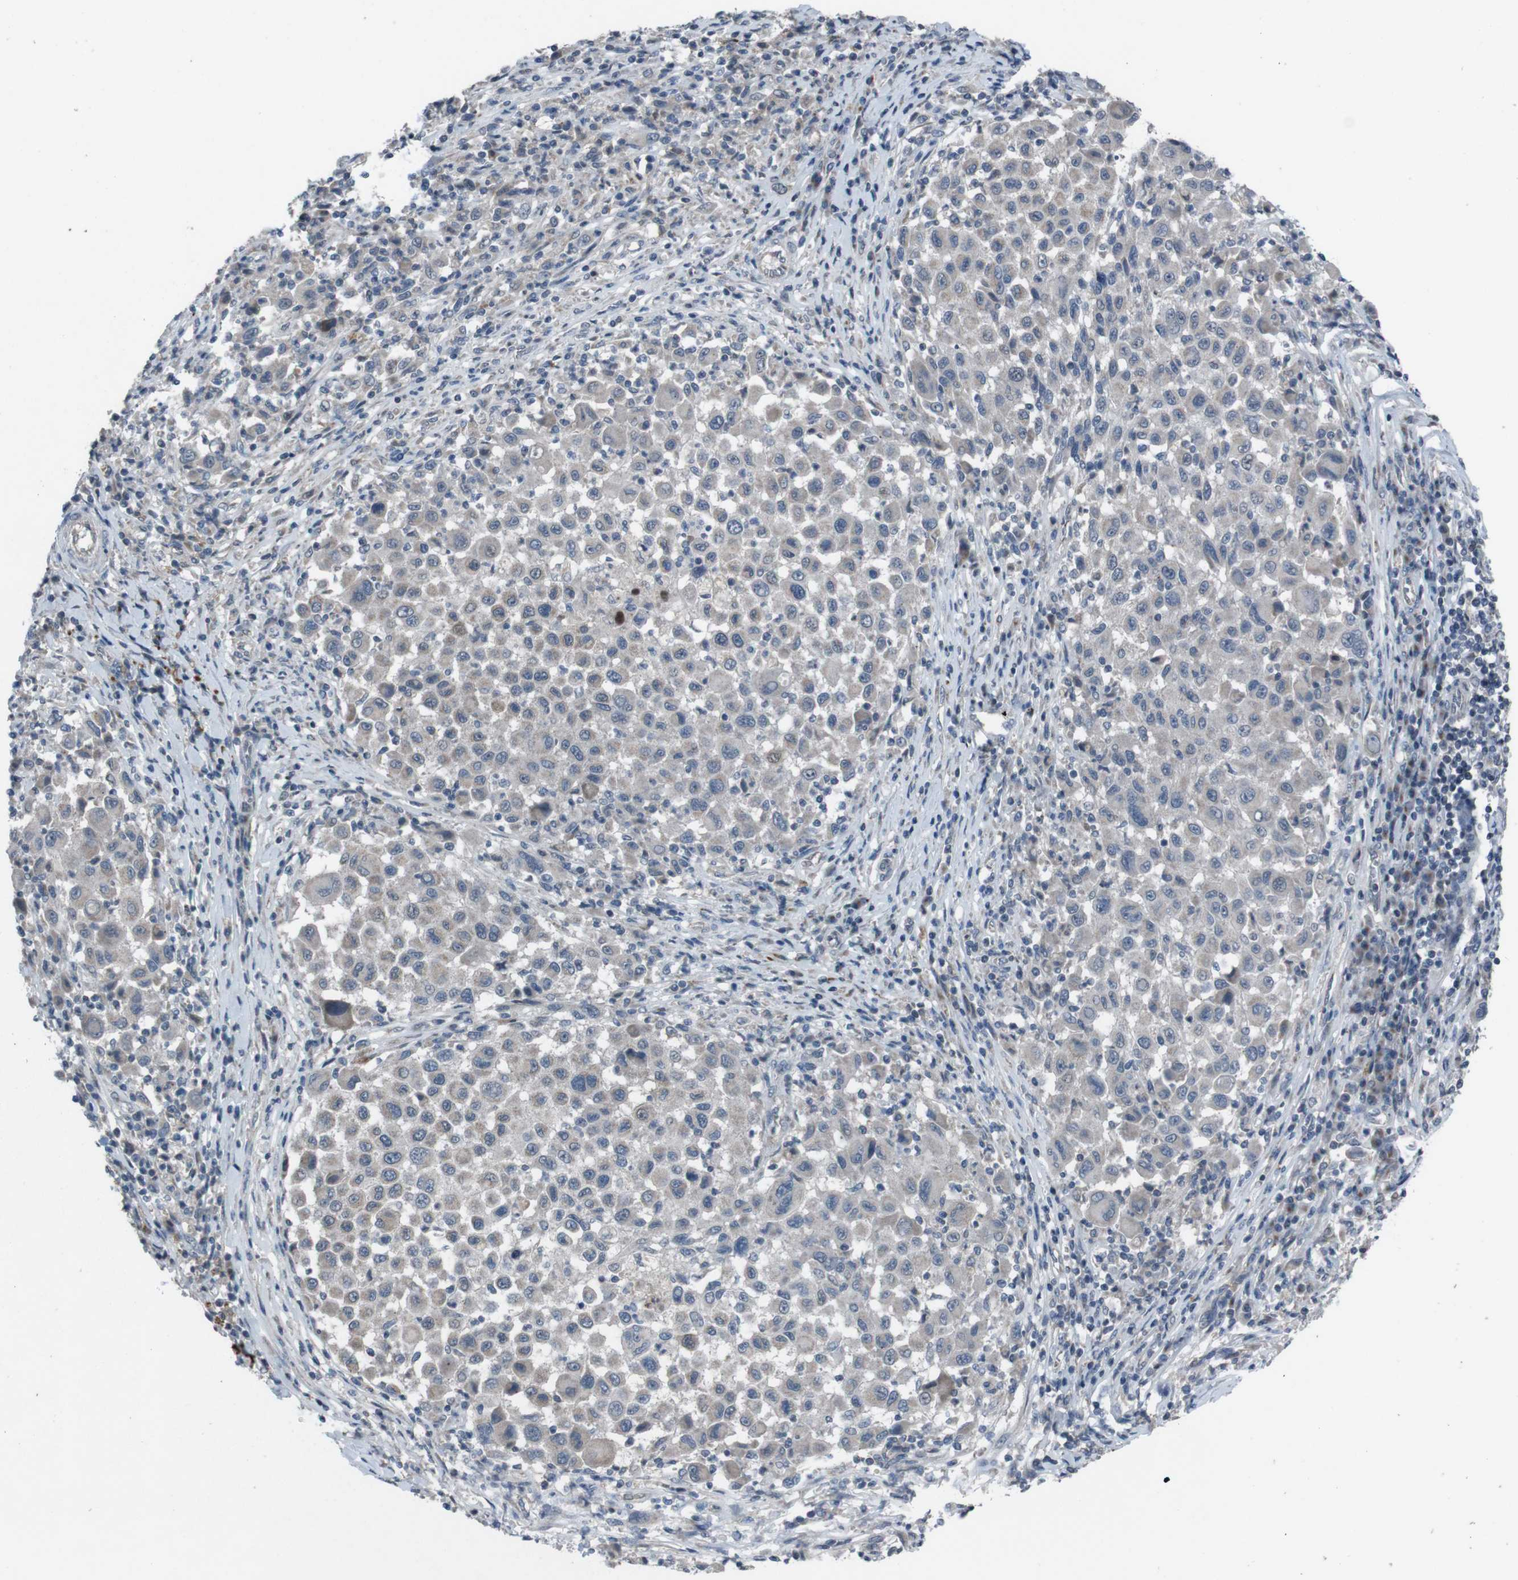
{"staining": {"intensity": "weak", "quantity": "<25%", "location": "cytoplasmic/membranous"}, "tissue": "melanoma", "cell_type": "Tumor cells", "image_type": "cancer", "snomed": [{"axis": "morphology", "description": "Malignant melanoma, Metastatic site"}, {"axis": "topography", "description": "Lymph node"}], "caption": "A high-resolution image shows immunohistochemistry staining of melanoma, which demonstrates no significant staining in tumor cells.", "gene": "EFNA5", "patient": {"sex": "male", "age": 61}}